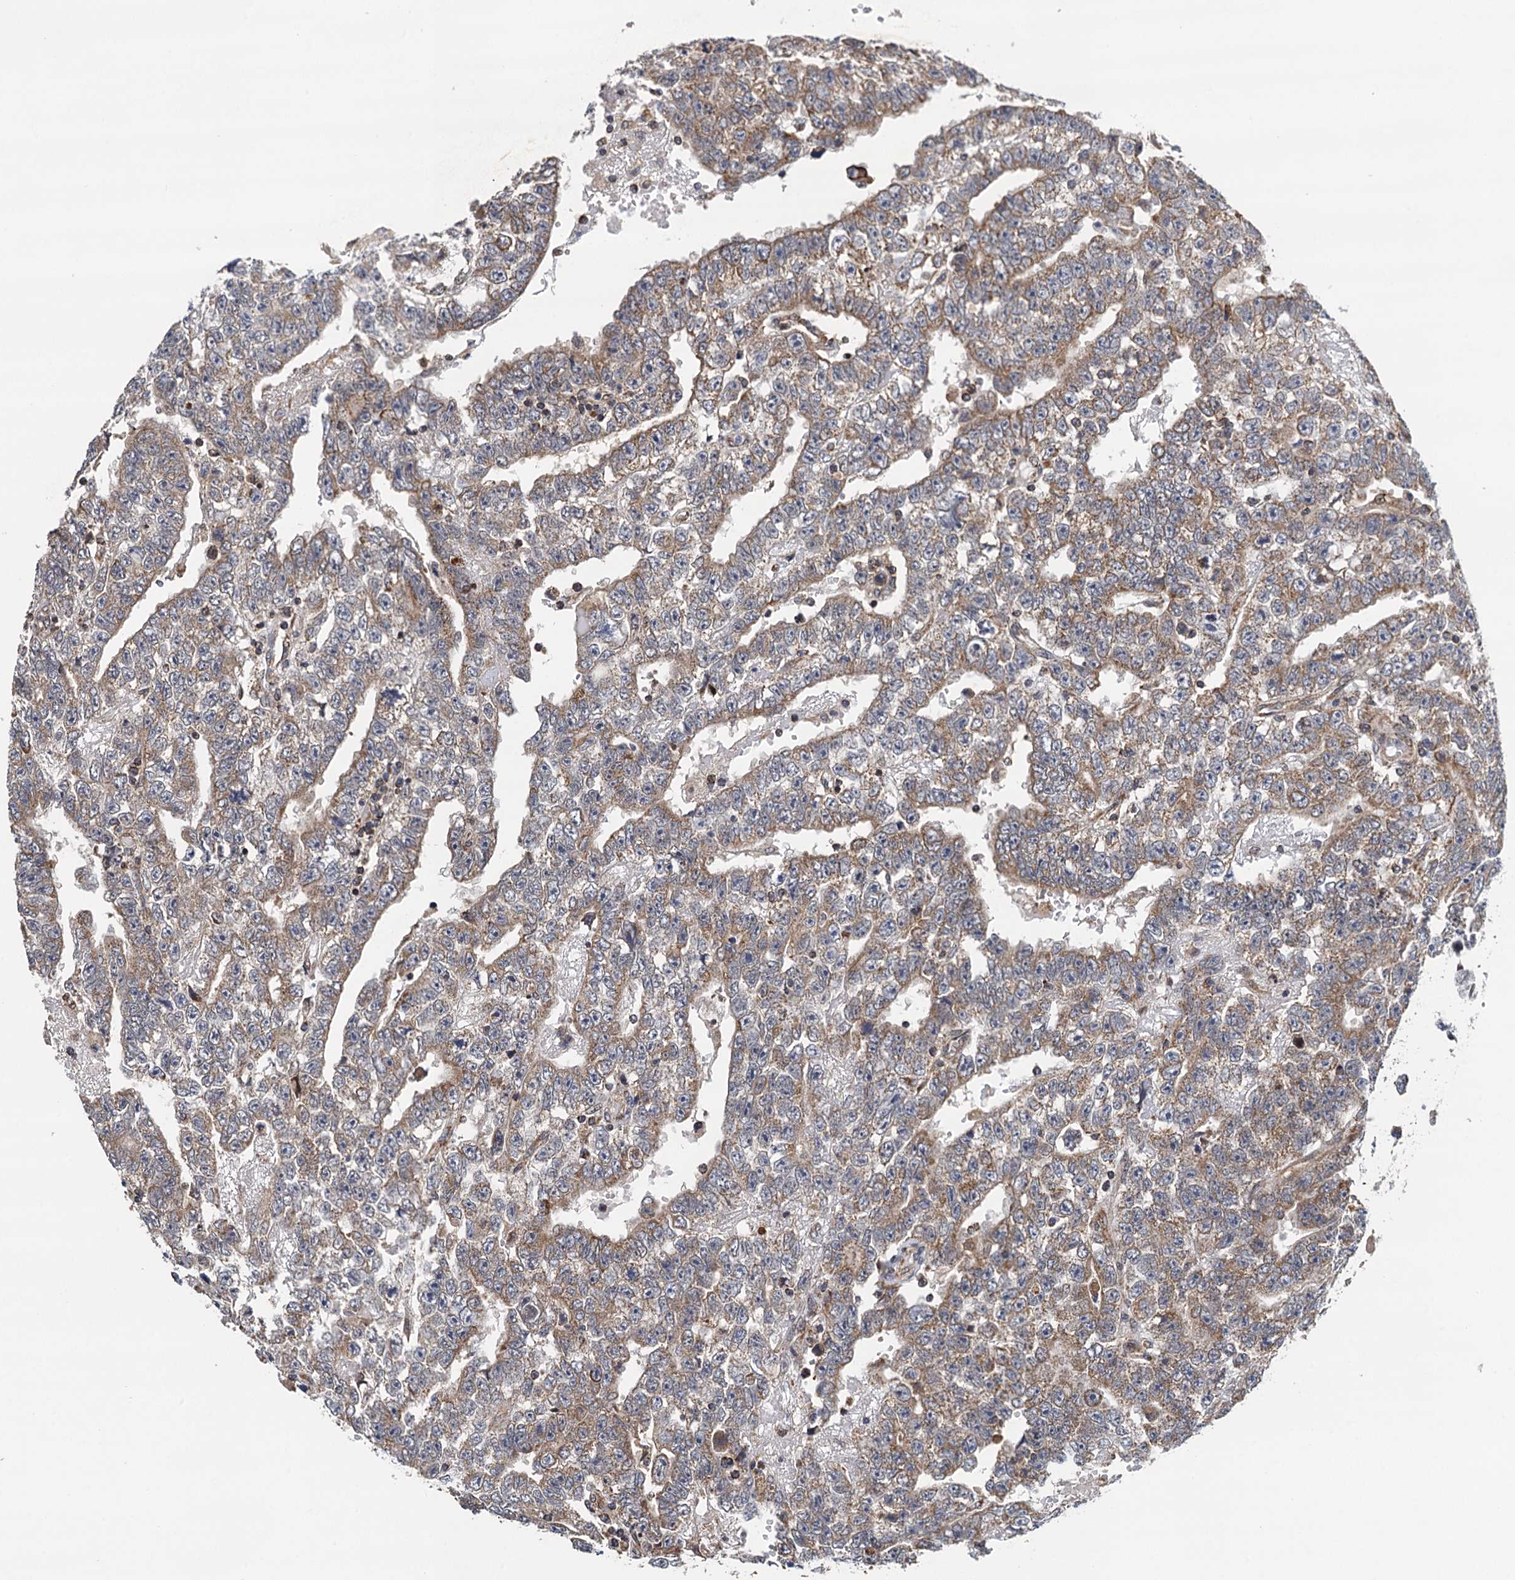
{"staining": {"intensity": "moderate", "quantity": ">75%", "location": "cytoplasmic/membranous"}, "tissue": "testis cancer", "cell_type": "Tumor cells", "image_type": "cancer", "snomed": [{"axis": "morphology", "description": "Carcinoma, Embryonal, NOS"}, {"axis": "topography", "description": "Testis"}], "caption": "DAB (3,3'-diaminobenzidine) immunohistochemical staining of human testis embryonal carcinoma shows moderate cytoplasmic/membranous protein positivity in approximately >75% of tumor cells. The staining is performed using DAB (3,3'-diaminobenzidine) brown chromogen to label protein expression. The nuclei are counter-stained blue using hematoxylin.", "gene": "CMPK2", "patient": {"sex": "male", "age": 25}}